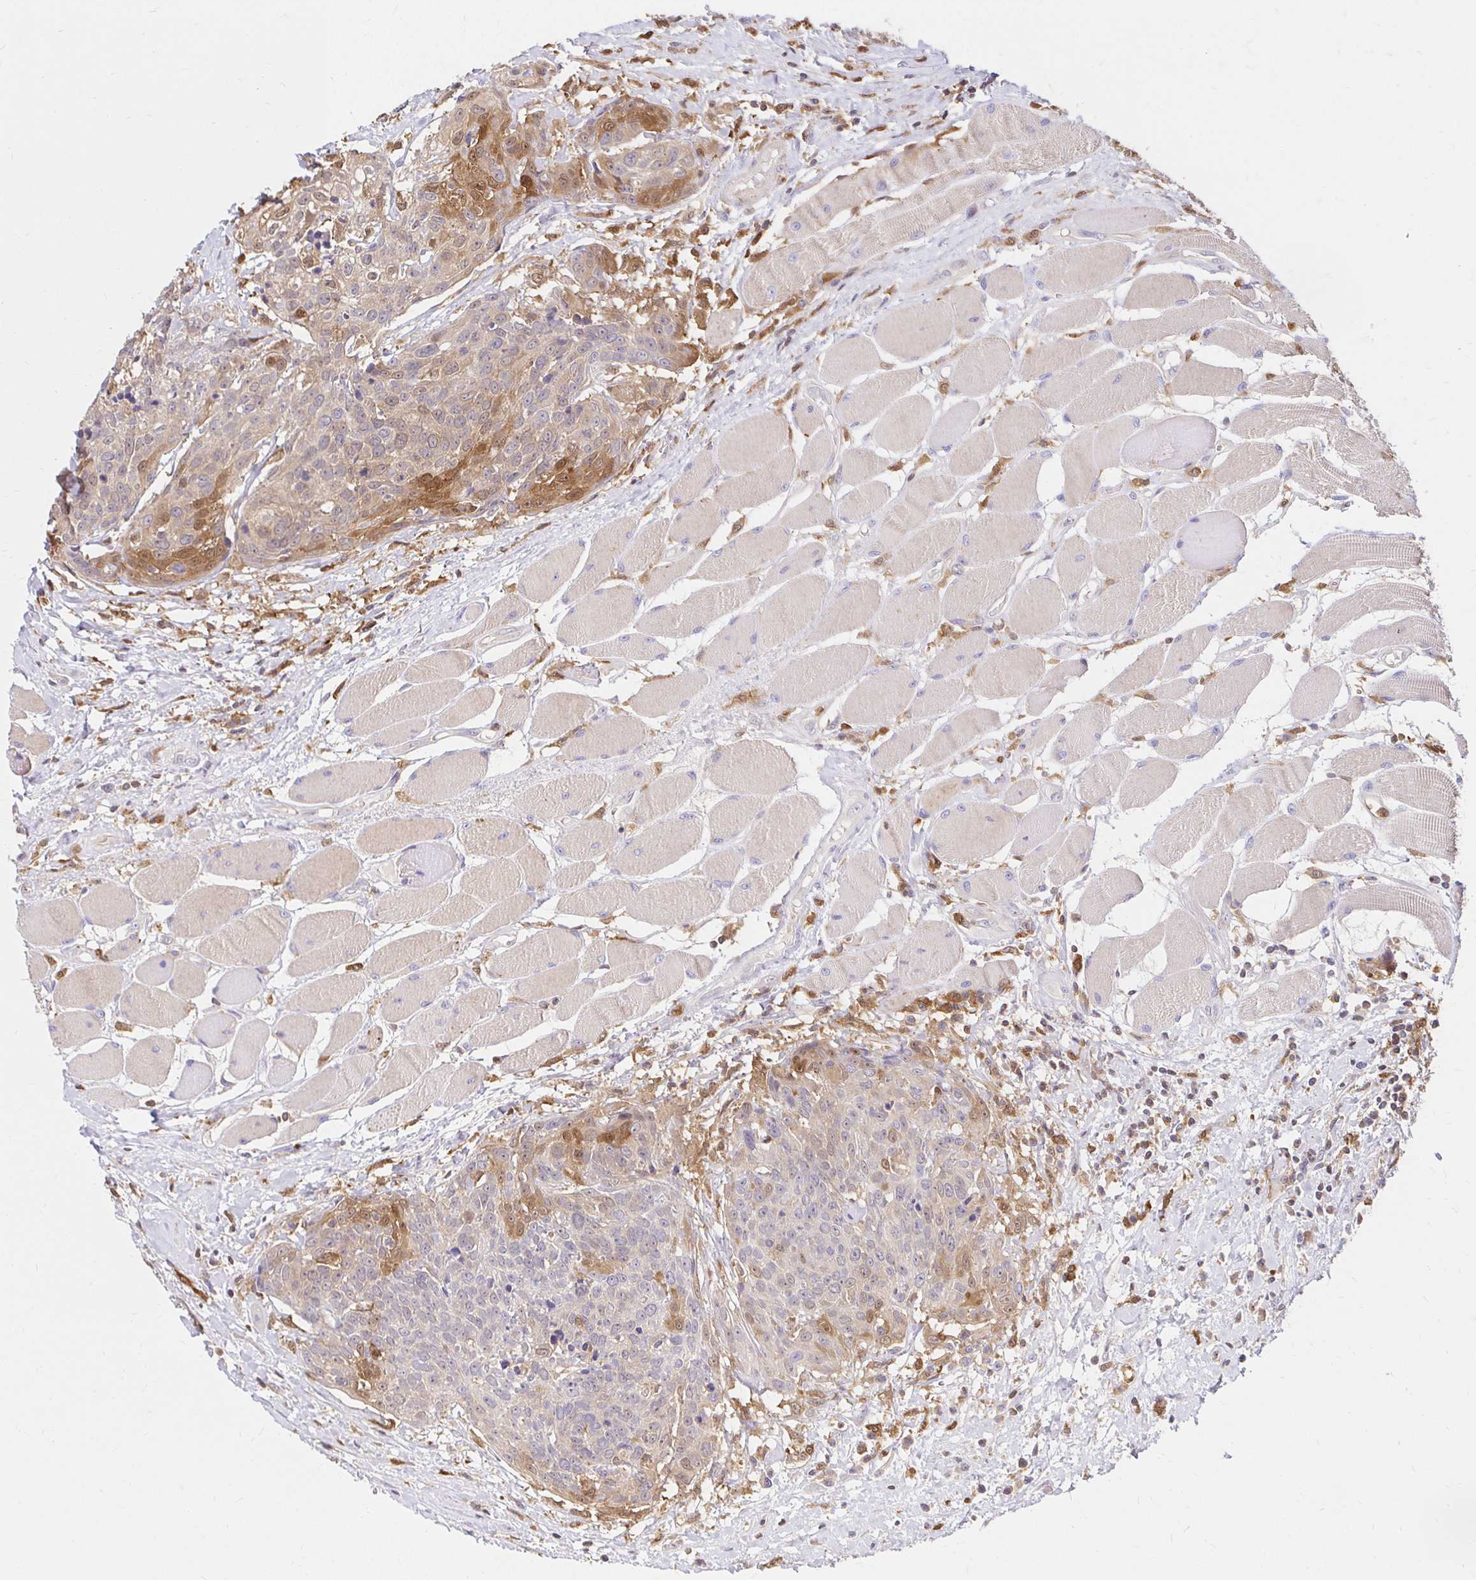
{"staining": {"intensity": "moderate", "quantity": "<25%", "location": "cytoplasmic/membranous"}, "tissue": "head and neck cancer", "cell_type": "Tumor cells", "image_type": "cancer", "snomed": [{"axis": "morphology", "description": "Squamous cell carcinoma, NOS"}, {"axis": "topography", "description": "Oral tissue"}, {"axis": "topography", "description": "Head-Neck"}], "caption": "Squamous cell carcinoma (head and neck) was stained to show a protein in brown. There is low levels of moderate cytoplasmic/membranous staining in about <25% of tumor cells. (DAB IHC with brightfield microscopy, high magnification).", "gene": "PYCARD", "patient": {"sex": "male", "age": 64}}